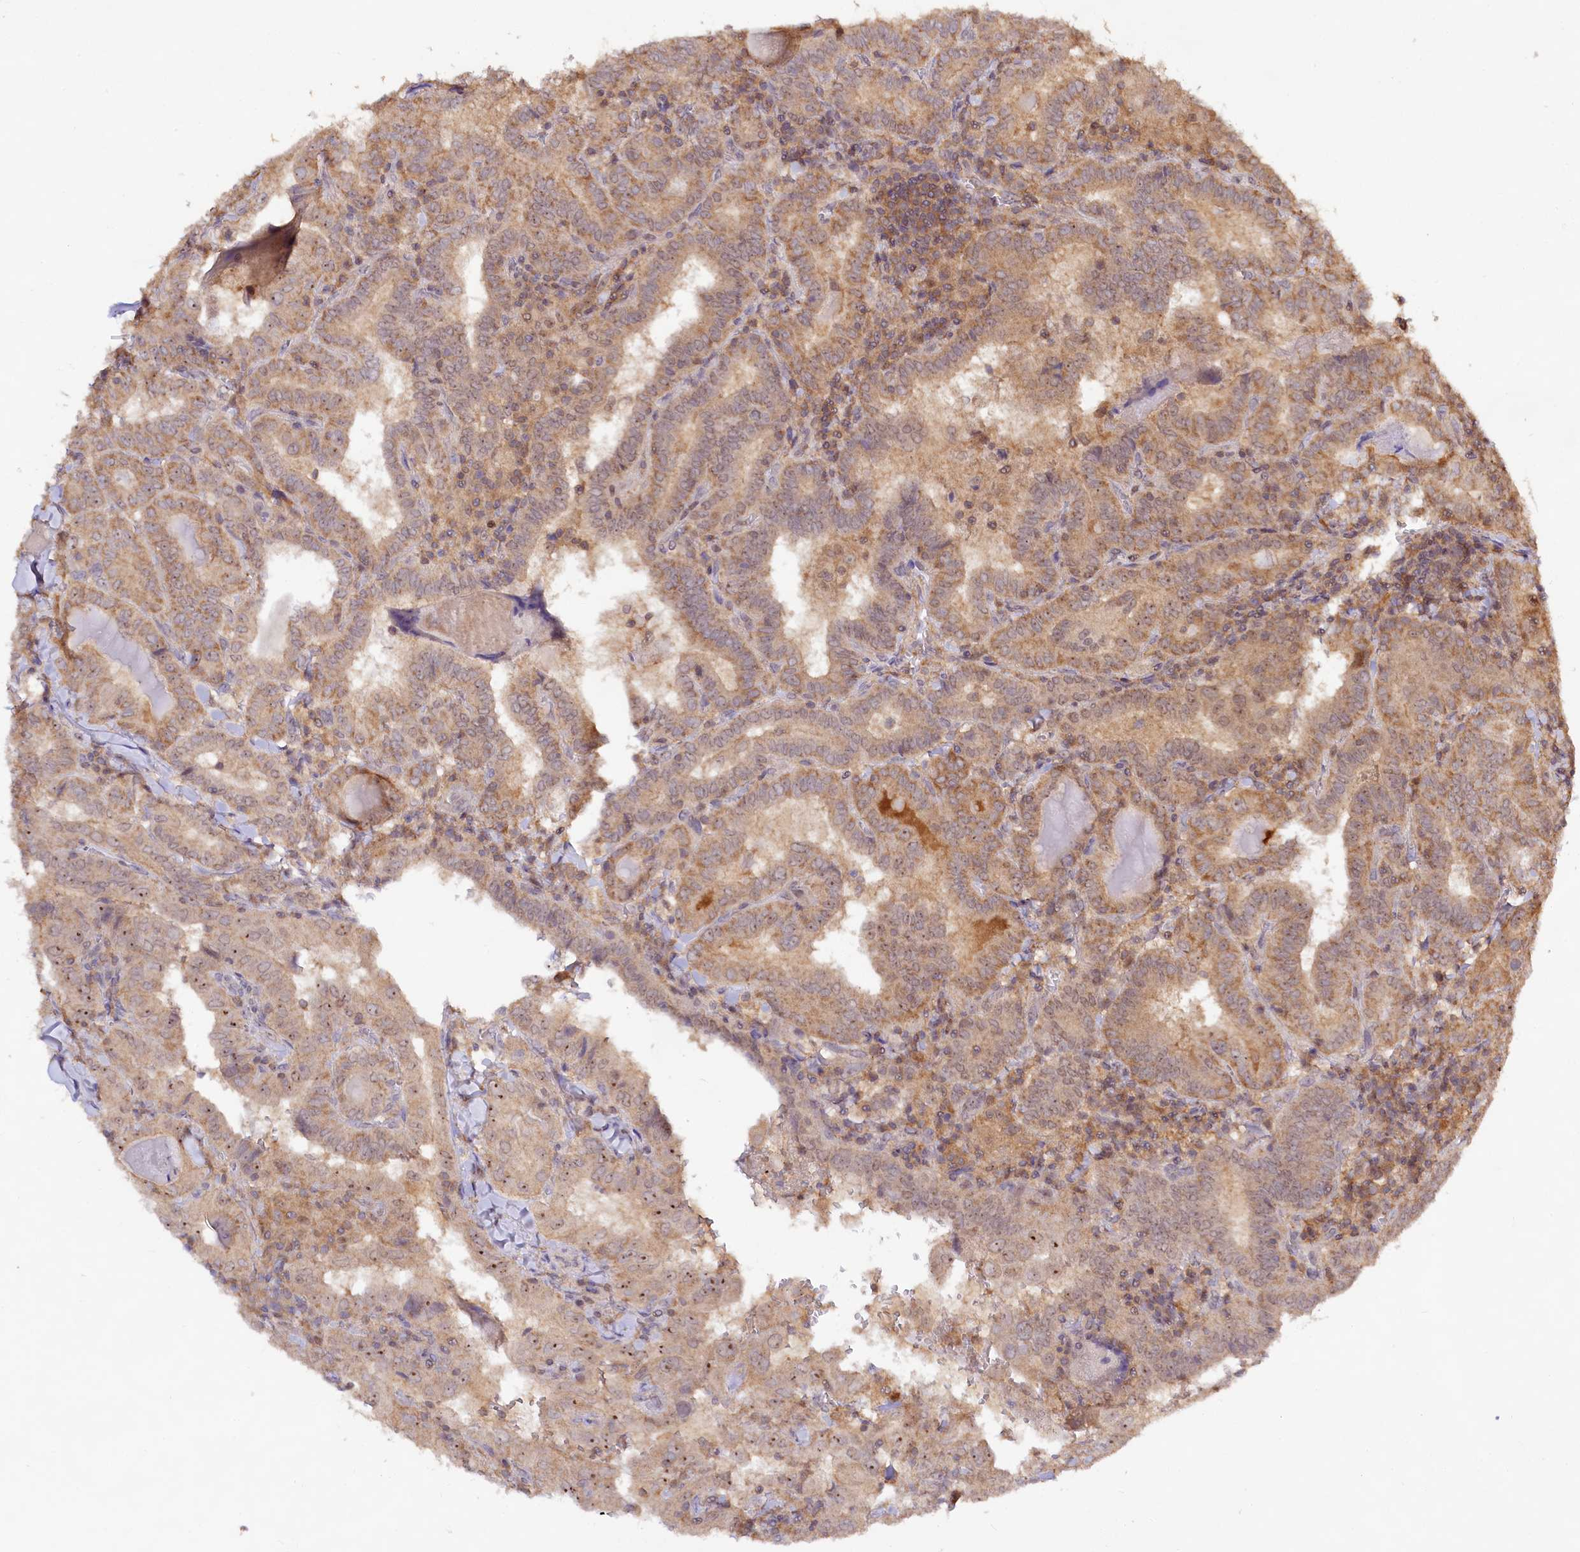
{"staining": {"intensity": "moderate", "quantity": ">75%", "location": "cytoplasmic/membranous,nuclear"}, "tissue": "thyroid cancer", "cell_type": "Tumor cells", "image_type": "cancer", "snomed": [{"axis": "morphology", "description": "Papillary adenocarcinoma, NOS"}, {"axis": "topography", "description": "Thyroid gland"}], "caption": "Immunohistochemical staining of human thyroid cancer reveals medium levels of moderate cytoplasmic/membranous and nuclear staining in approximately >75% of tumor cells. (DAB IHC with brightfield microscopy, high magnification).", "gene": "RRP8", "patient": {"sex": "female", "age": 72}}